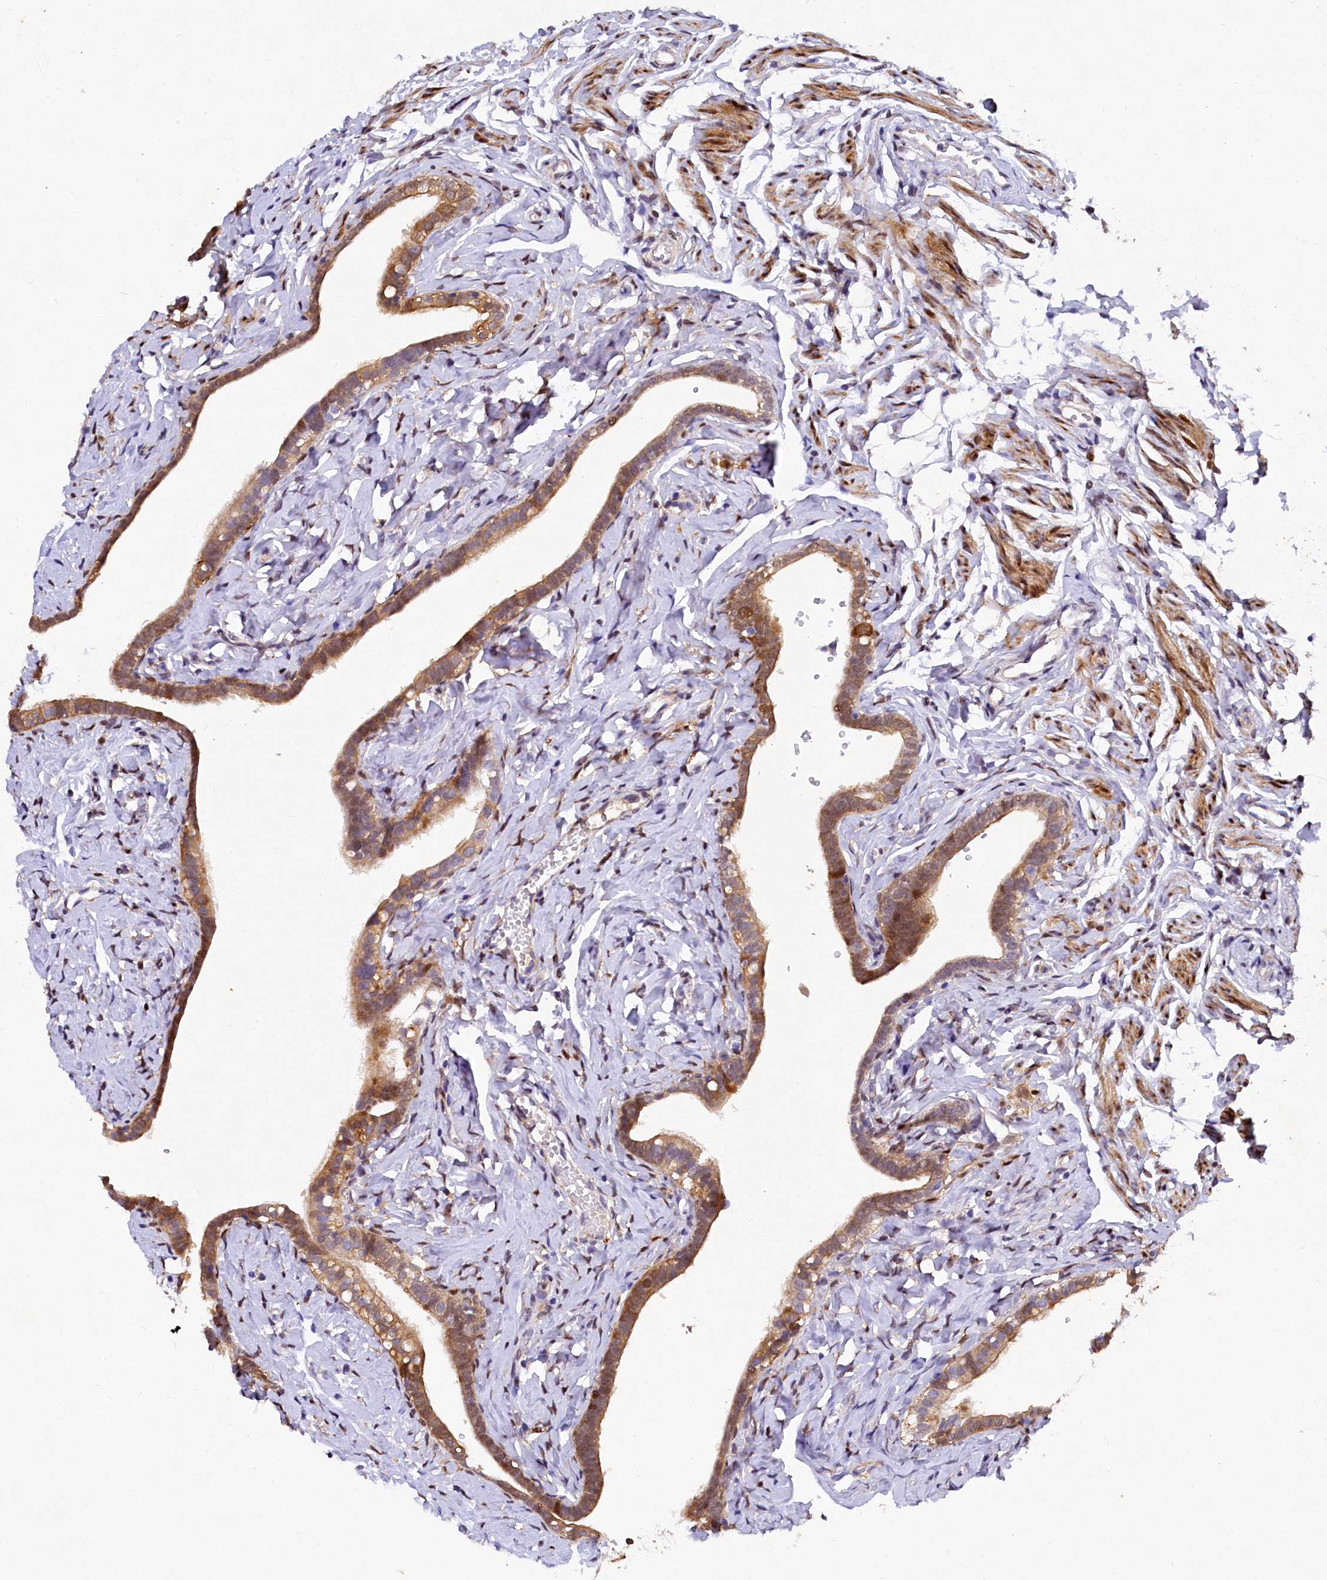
{"staining": {"intensity": "moderate", "quantity": ">75%", "location": "cytoplasmic/membranous"}, "tissue": "fallopian tube", "cell_type": "Glandular cells", "image_type": "normal", "snomed": [{"axis": "morphology", "description": "Normal tissue, NOS"}, {"axis": "topography", "description": "Fallopian tube"}], "caption": "Immunohistochemical staining of unremarkable human fallopian tube shows >75% levels of moderate cytoplasmic/membranous protein staining in about >75% of glandular cells. (DAB IHC with brightfield microscopy, high magnification).", "gene": "TGDS", "patient": {"sex": "female", "age": 66}}